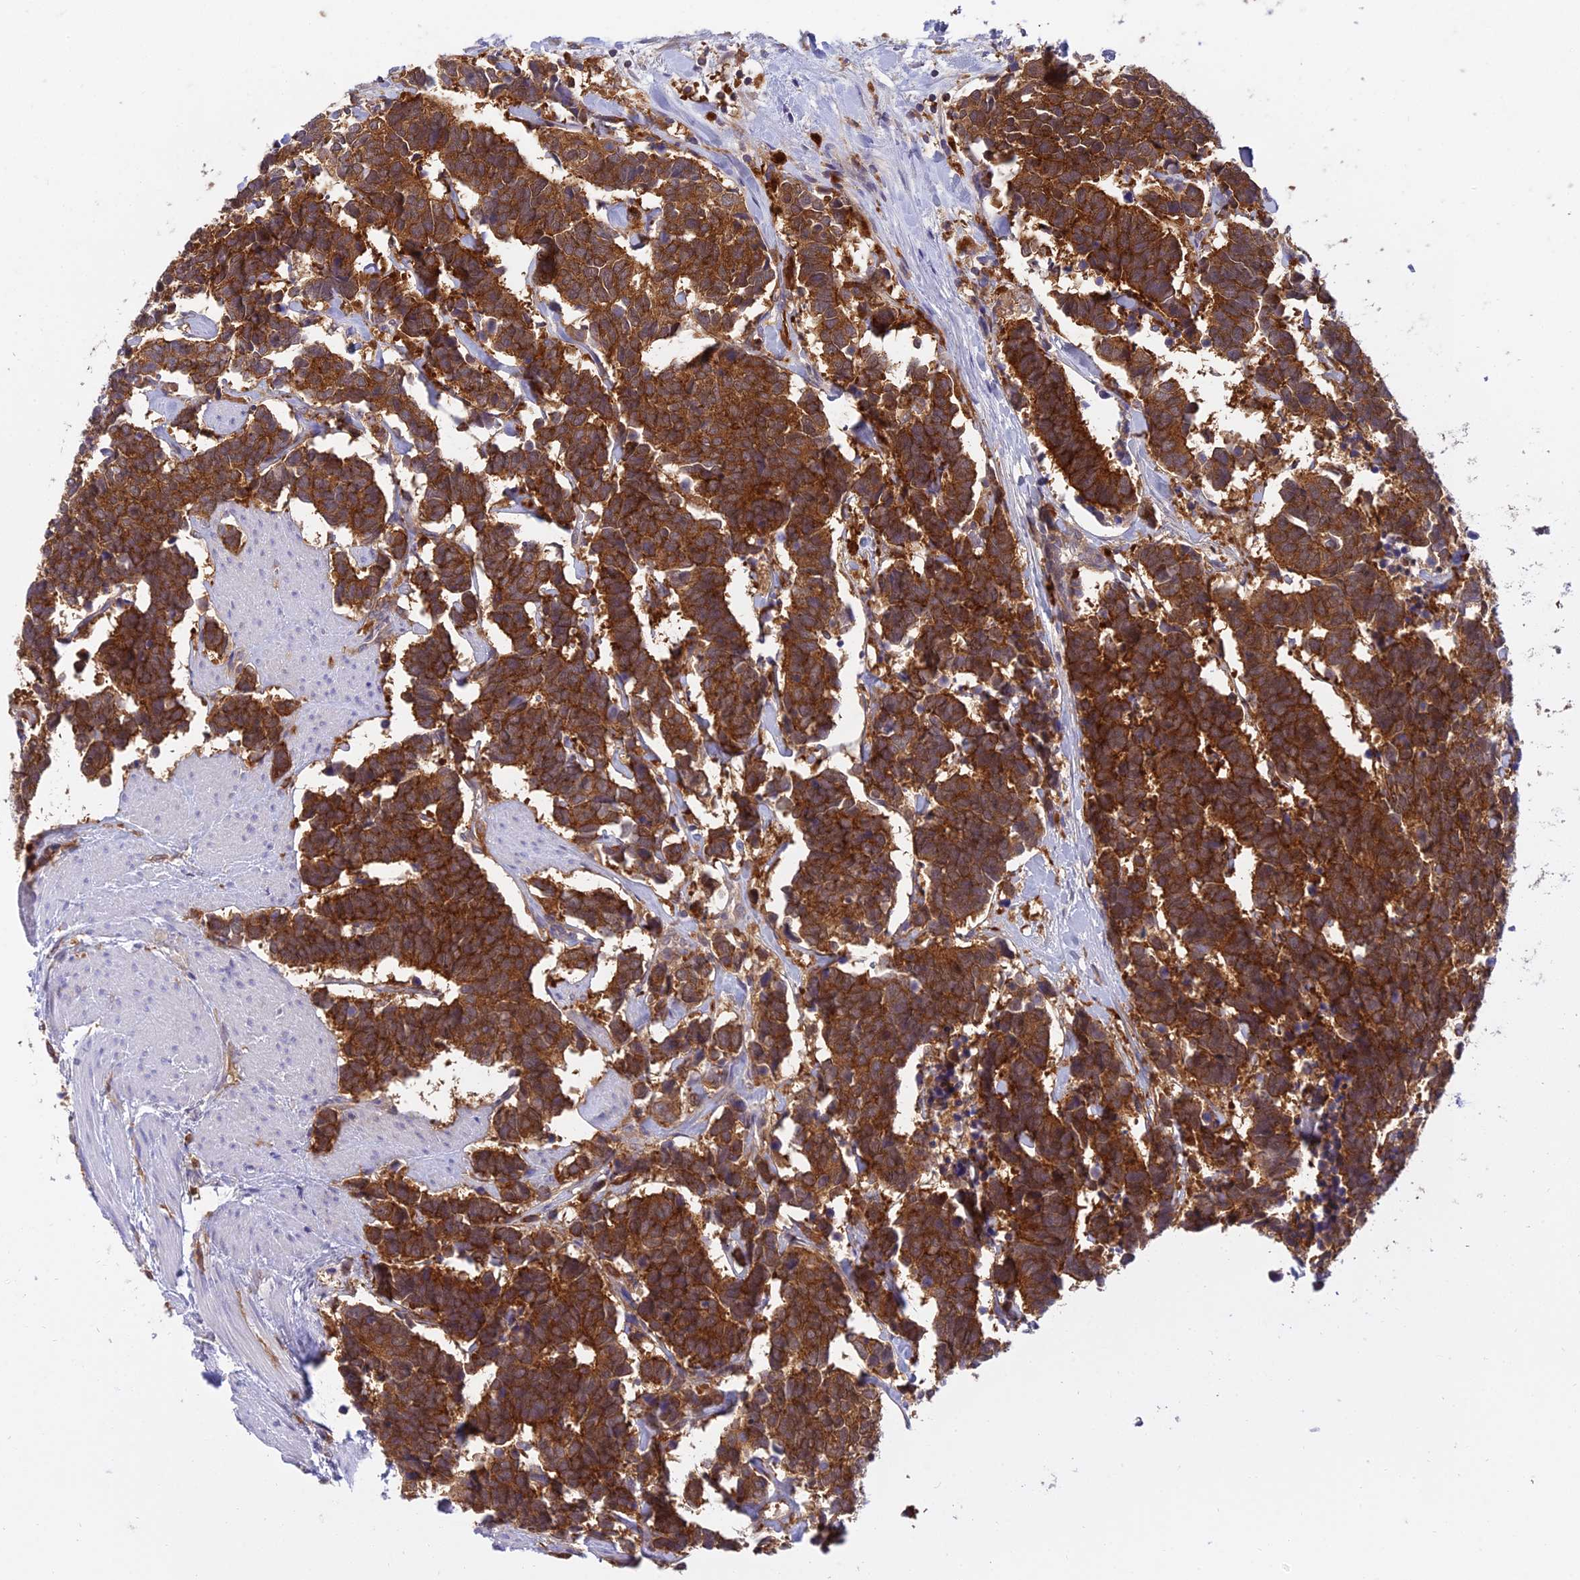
{"staining": {"intensity": "strong", "quantity": ">75%", "location": "cytoplasmic/membranous"}, "tissue": "carcinoid", "cell_type": "Tumor cells", "image_type": "cancer", "snomed": [{"axis": "morphology", "description": "Carcinoma, NOS"}, {"axis": "morphology", "description": "Carcinoid, malignant, NOS"}, {"axis": "topography", "description": "Urinary bladder"}], "caption": "There is high levels of strong cytoplasmic/membranous staining in tumor cells of carcinoid, as demonstrated by immunohistochemical staining (brown color).", "gene": "UBE2G1", "patient": {"sex": "male", "age": 57}}